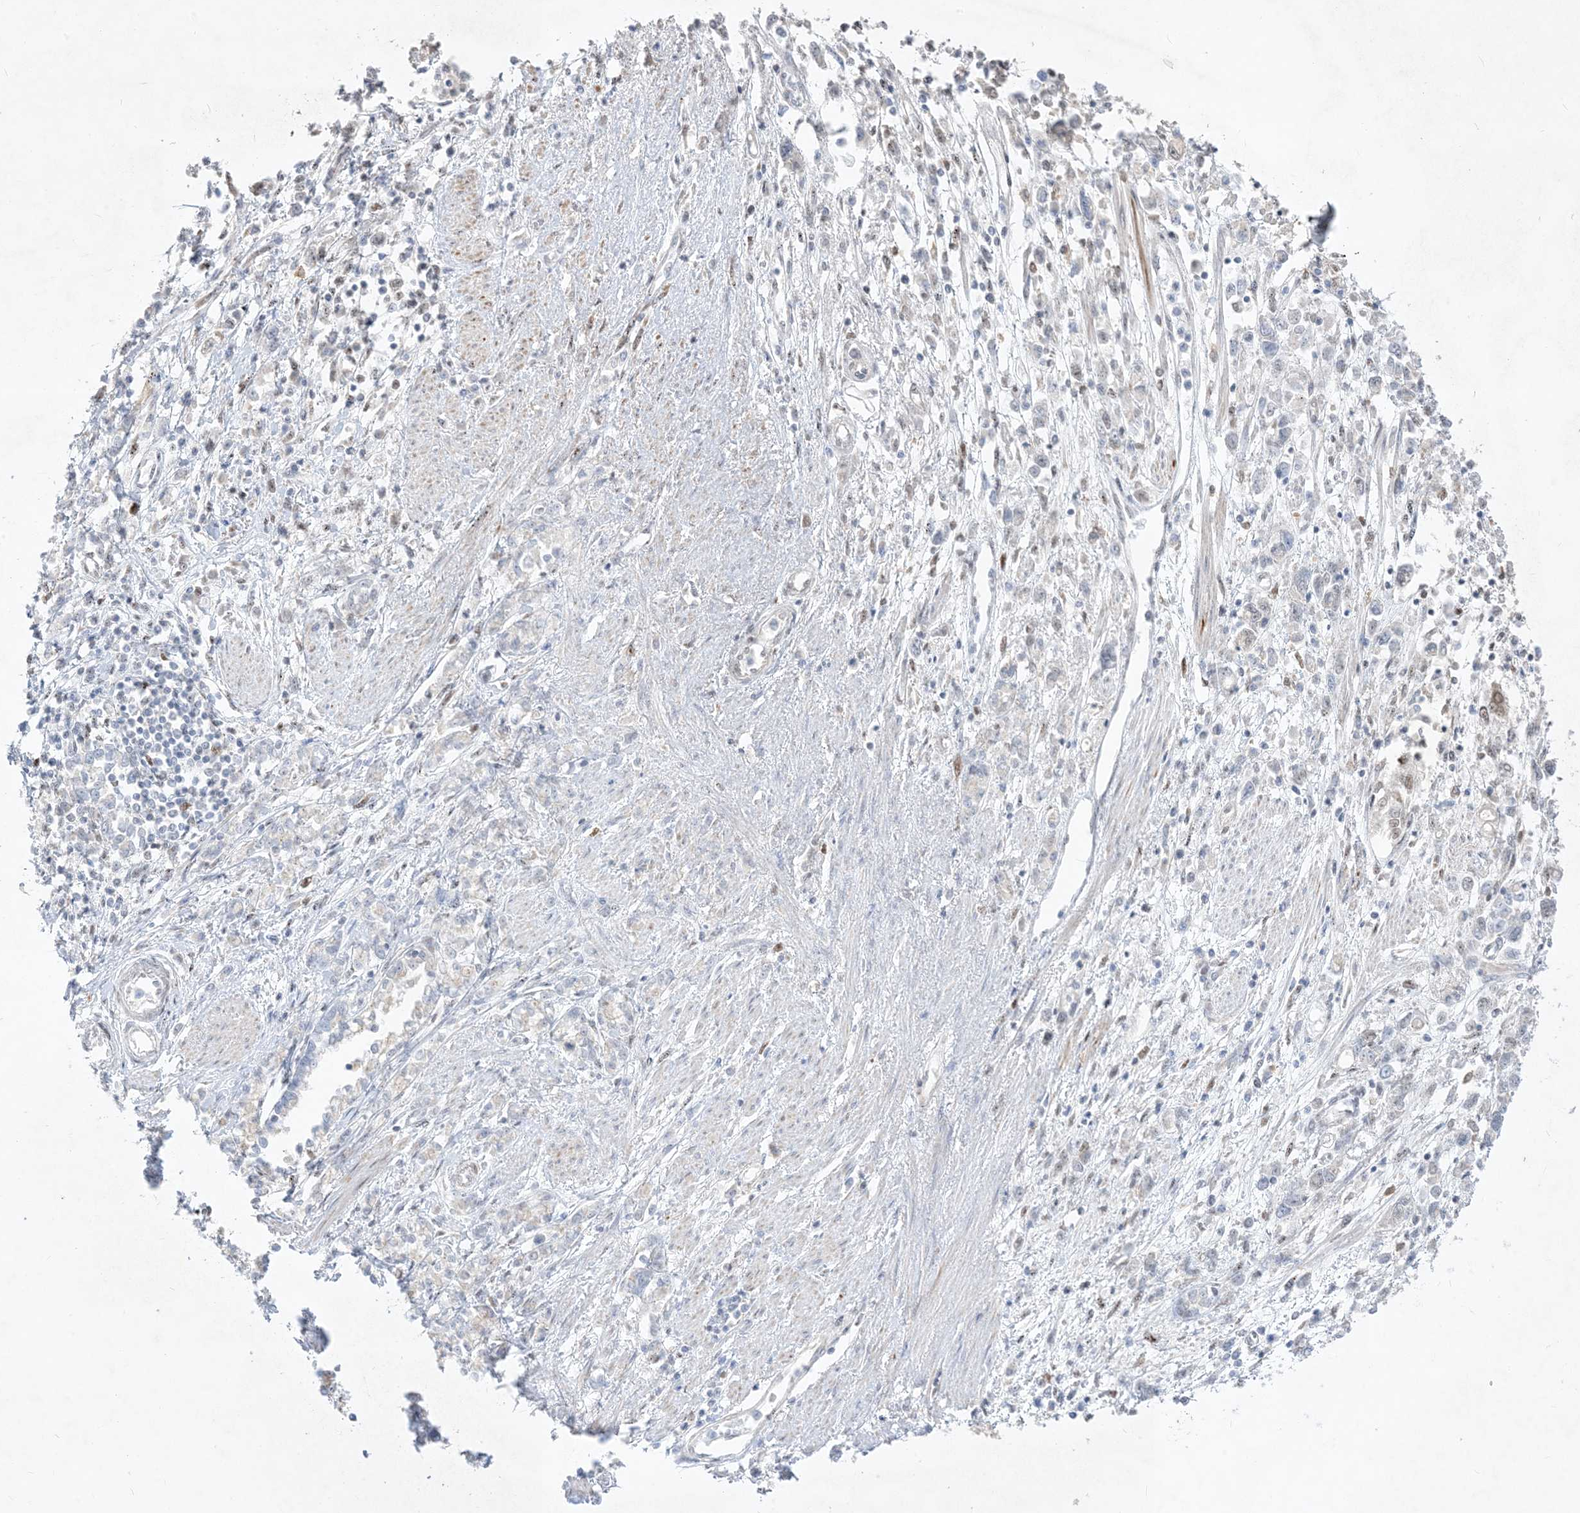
{"staining": {"intensity": "negative", "quantity": "none", "location": "none"}, "tissue": "stomach cancer", "cell_type": "Tumor cells", "image_type": "cancer", "snomed": [{"axis": "morphology", "description": "Adenocarcinoma, NOS"}, {"axis": "topography", "description": "Stomach"}], "caption": "This is an immunohistochemistry image of adenocarcinoma (stomach). There is no staining in tumor cells.", "gene": "BHLHE40", "patient": {"sex": "female", "age": 76}}